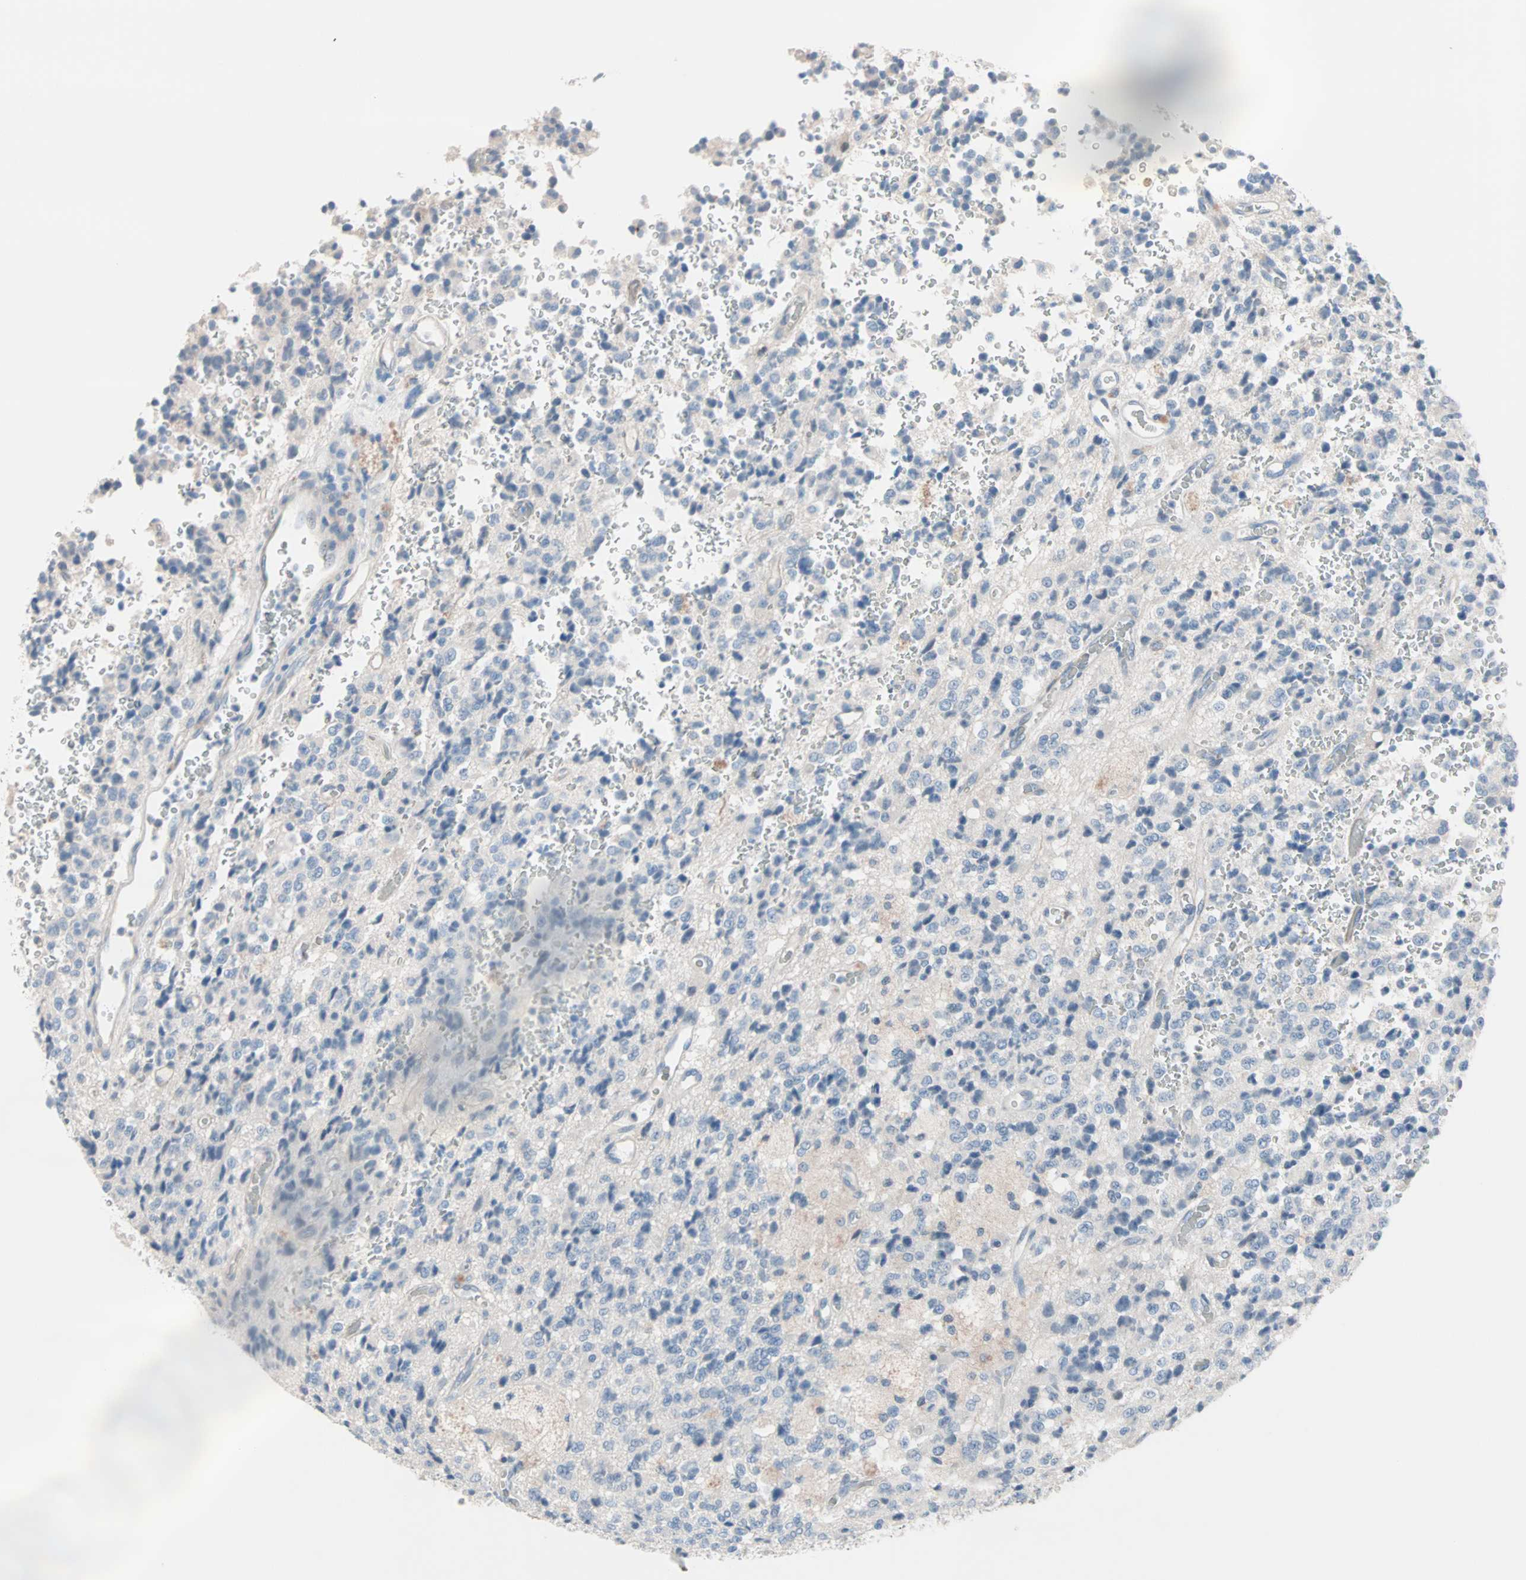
{"staining": {"intensity": "negative", "quantity": "none", "location": "none"}, "tissue": "glioma", "cell_type": "Tumor cells", "image_type": "cancer", "snomed": [{"axis": "morphology", "description": "Glioma, malignant, High grade"}, {"axis": "topography", "description": "pancreas cauda"}], "caption": "The immunohistochemistry (IHC) histopathology image has no significant expression in tumor cells of malignant glioma (high-grade) tissue. Brightfield microscopy of immunohistochemistry stained with DAB (brown) and hematoxylin (blue), captured at high magnification.", "gene": "ULBP1", "patient": {"sex": "male", "age": 60}}